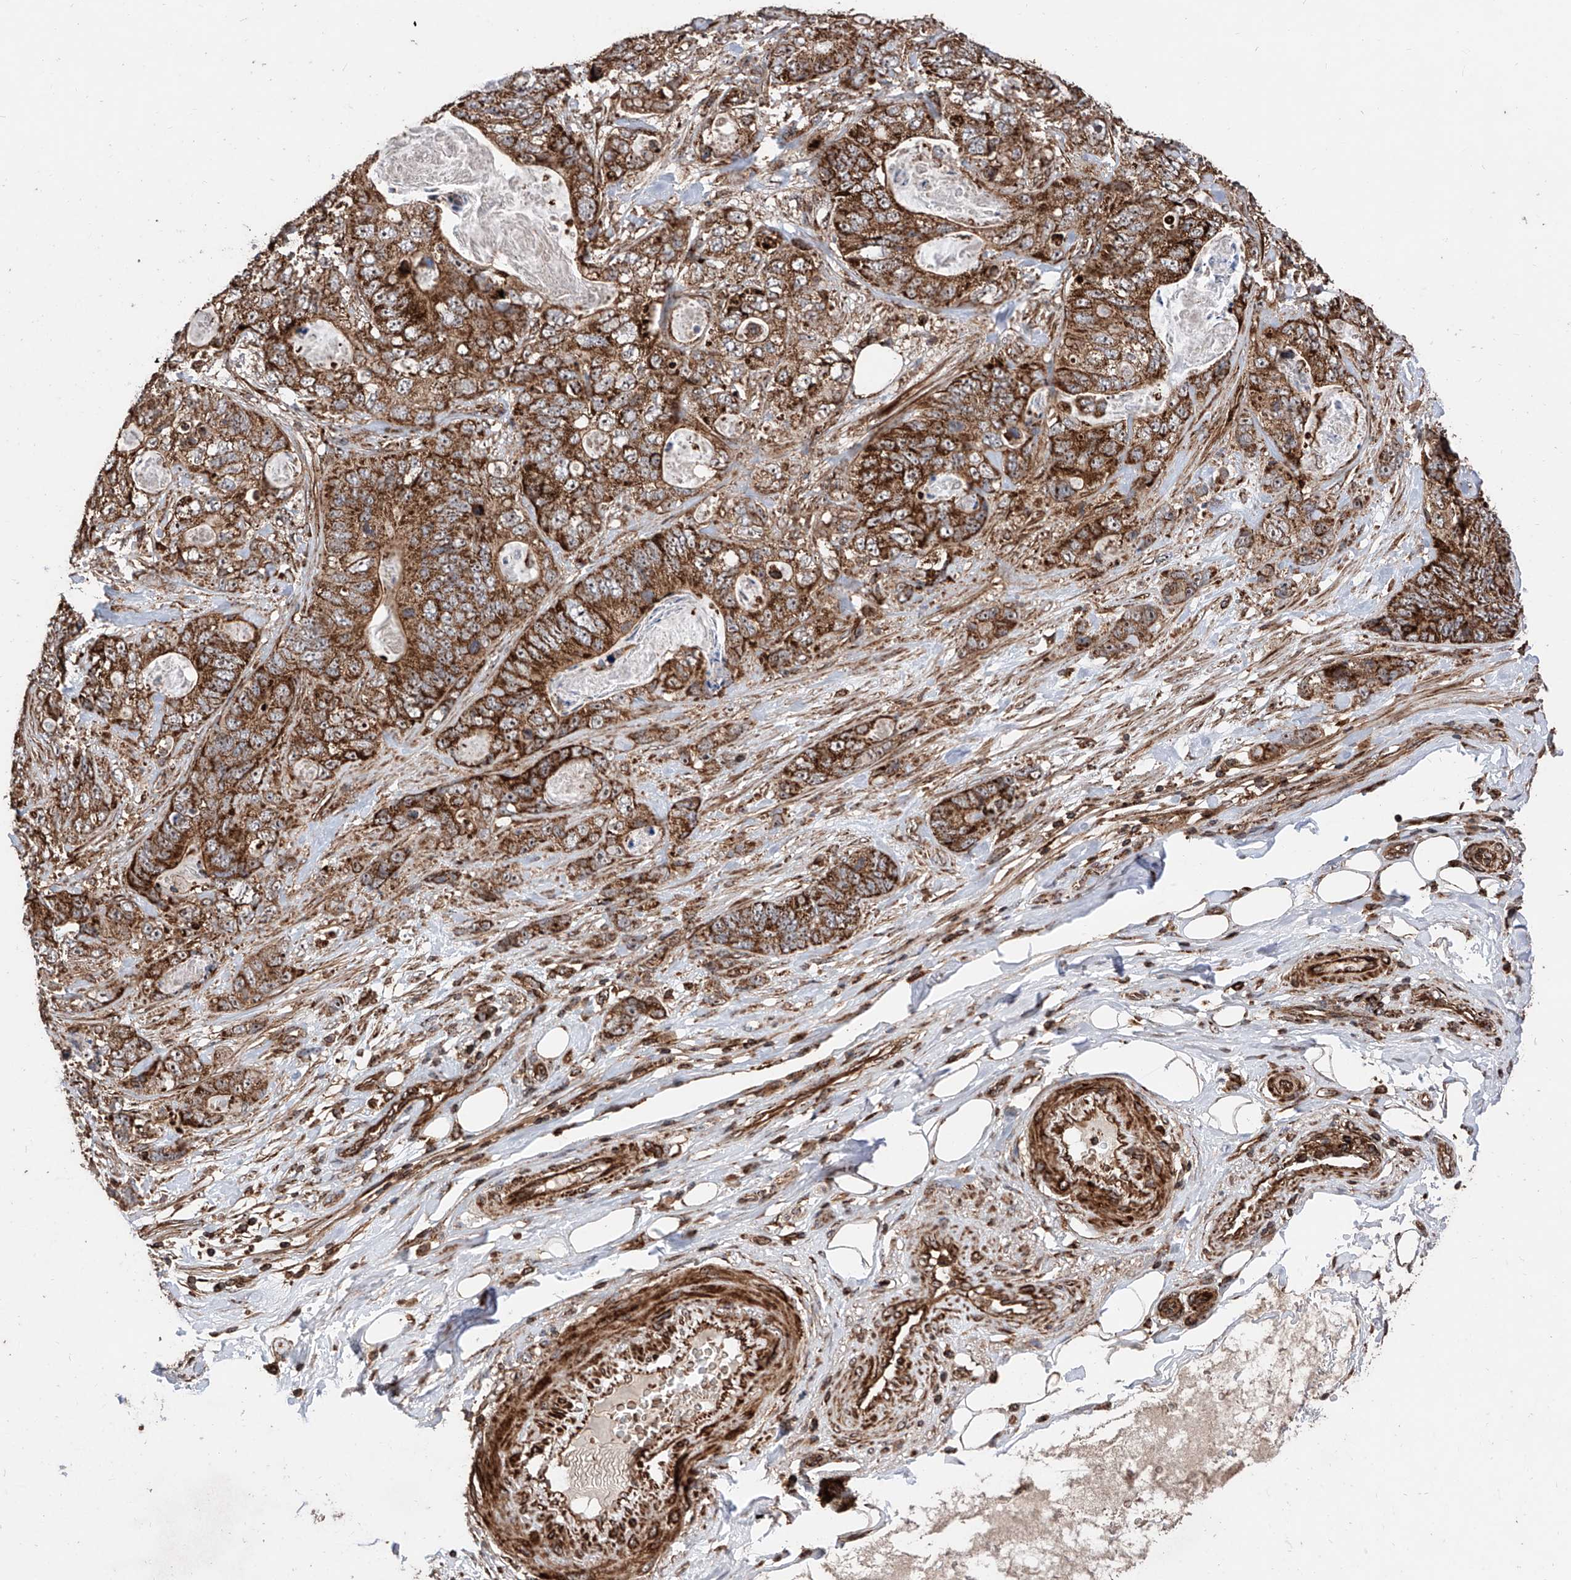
{"staining": {"intensity": "strong", "quantity": ">75%", "location": "cytoplasmic/membranous"}, "tissue": "stomach cancer", "cell_type": "Tumor cells", "image_type": "cancer", "snomed": [{"axis": "morphology", "description": "Normal tissue, NOS"}, {"axis": "morphology", "description": "Adenocarcinoma, NOS"}, {"axis": "topography", "description": "Stomach"}], "caption": "DAB (3,3'-diaminobenzidine) immunohistochemical staining of stomach cancer (adenocarcinoma) exhibits strong cytoplasmic/membranous protein staining in approximately >75% of tumor cells.", "gene": "PISD", "patient": {"sex": "female", "age": 89}}